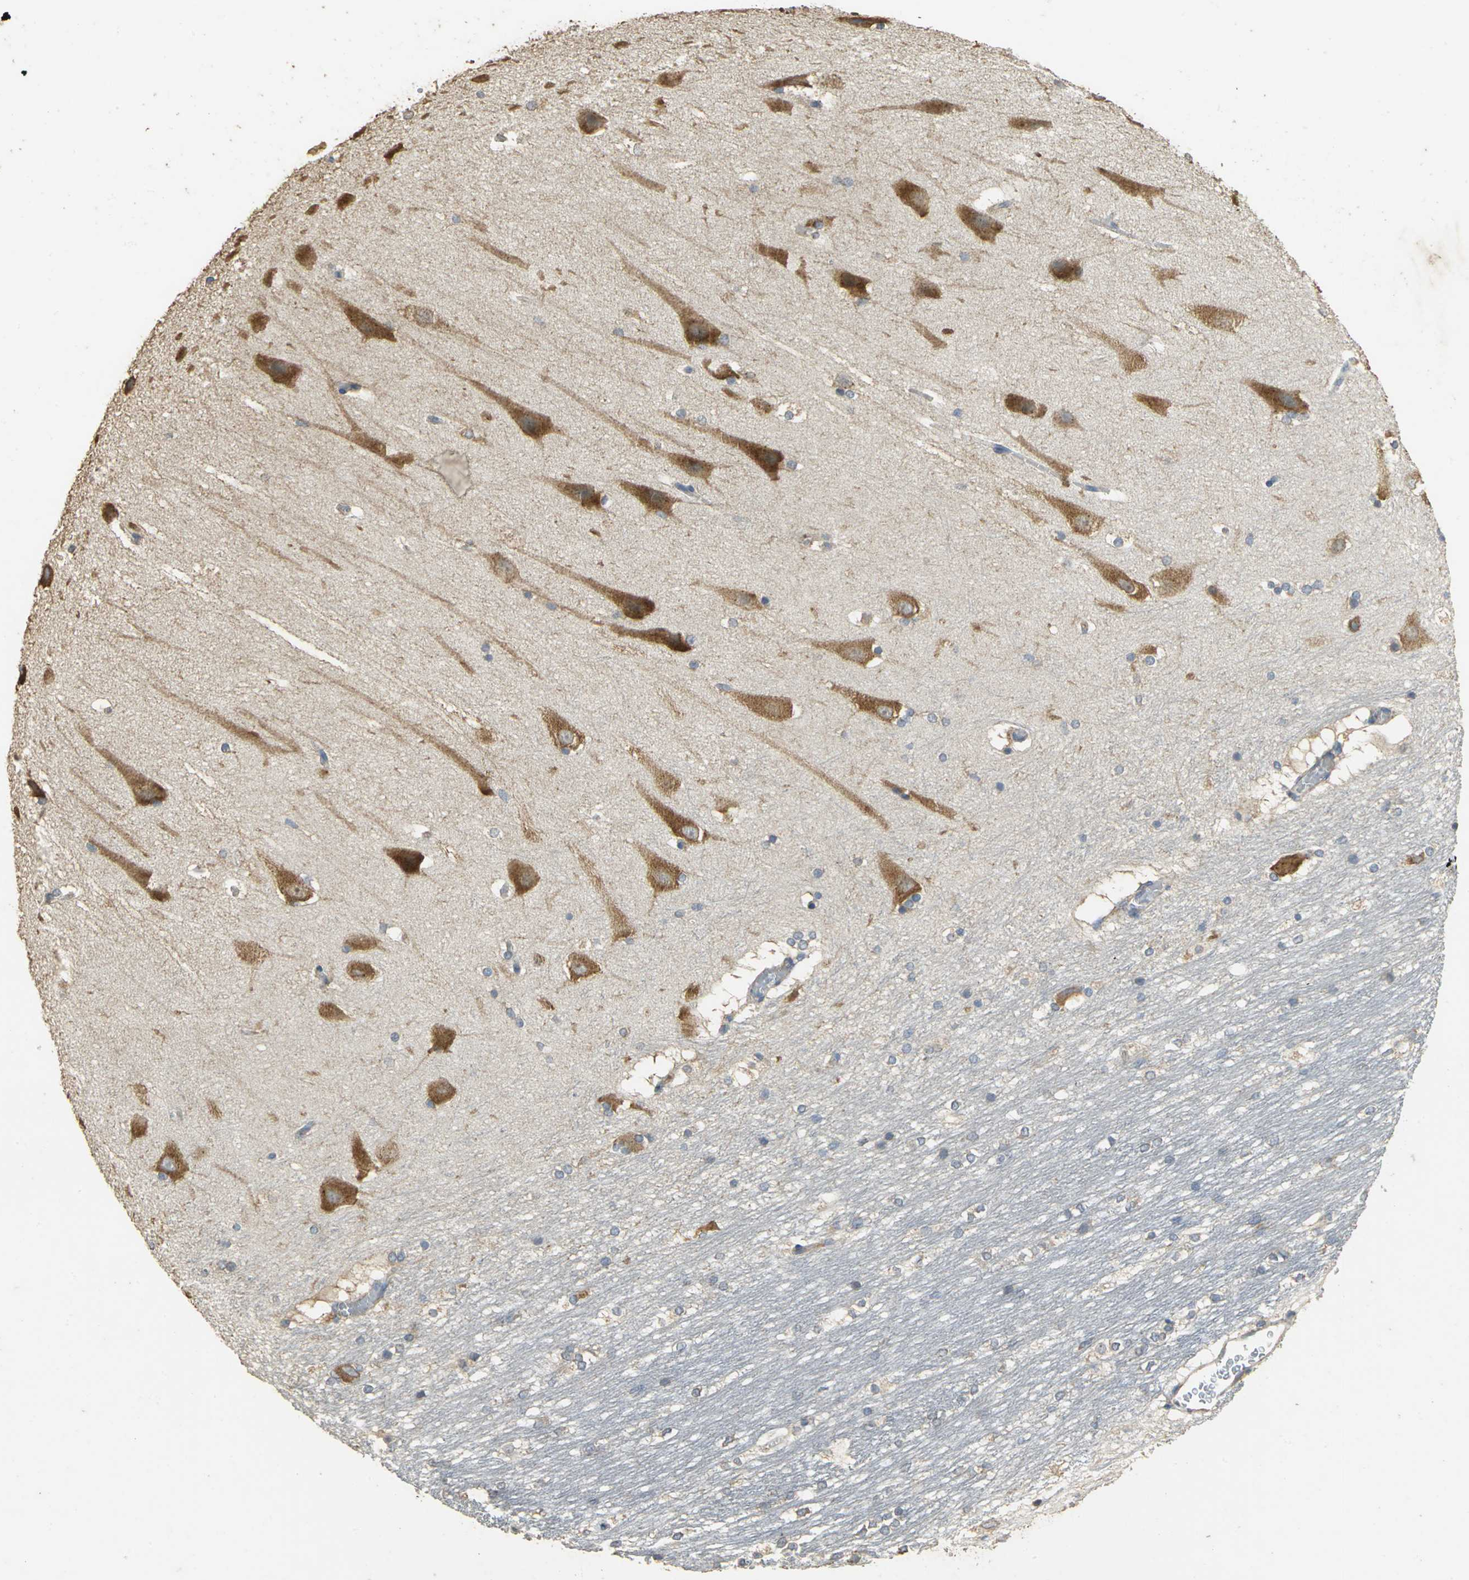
{"staining": {"intensity": "negative", "quantity": "none", "location": "none"}, "tissue": "hippocampus", "cell_type": "Glial cells", "image_type": "normal", "snomed": [{"axis": "morphology", "description": "Normal tissue, NOS"}, {"axis": "topography", "description": "Hippocampus"}], "caption": "Immunohistochemistry (IHC) micrograph of benign hippocampus stained for a protein (brown), which displays no positivity in glial cells.", "gene": "ACSL4", "patient": {"sex": "female", "age": 19}}